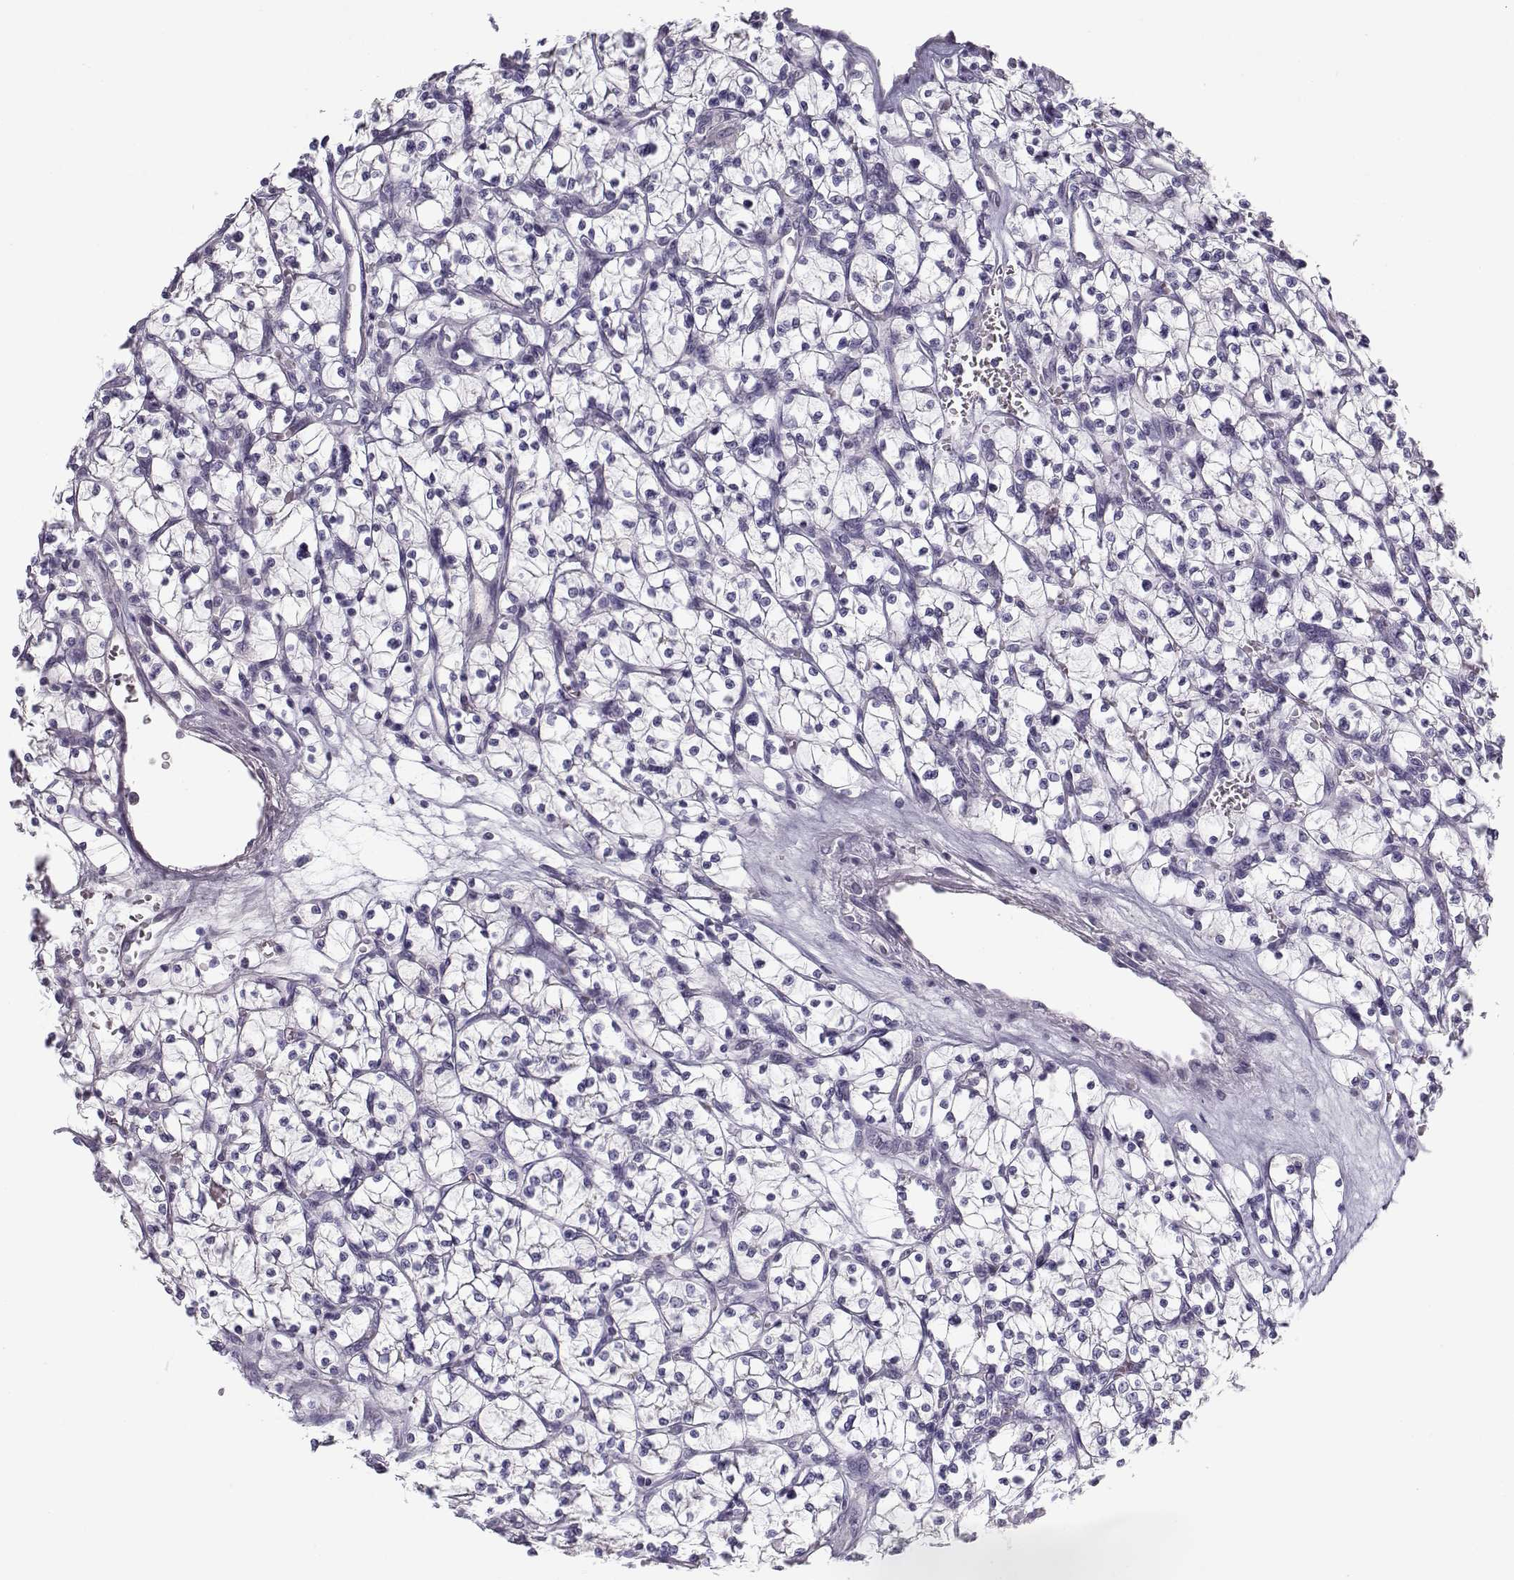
{"staining": {"intensity": "negative", "quantity": "none", "location": "none"}, "tissue": "renal cancer", "cell_type": "Tumor cells", "image_type": "cancer", "snomed": [{"axis": "morphology", "description": "Adenocarcinoma, NOS"}, {"axis": "topography", "description": "Kidney"}], "caption": "Renal adenocarcinoma was stained to show a protein in brown. There is no significant expression in tumor cells.", "gene": "CFAP77", "patient": {"sex": "female", "age": 64}}